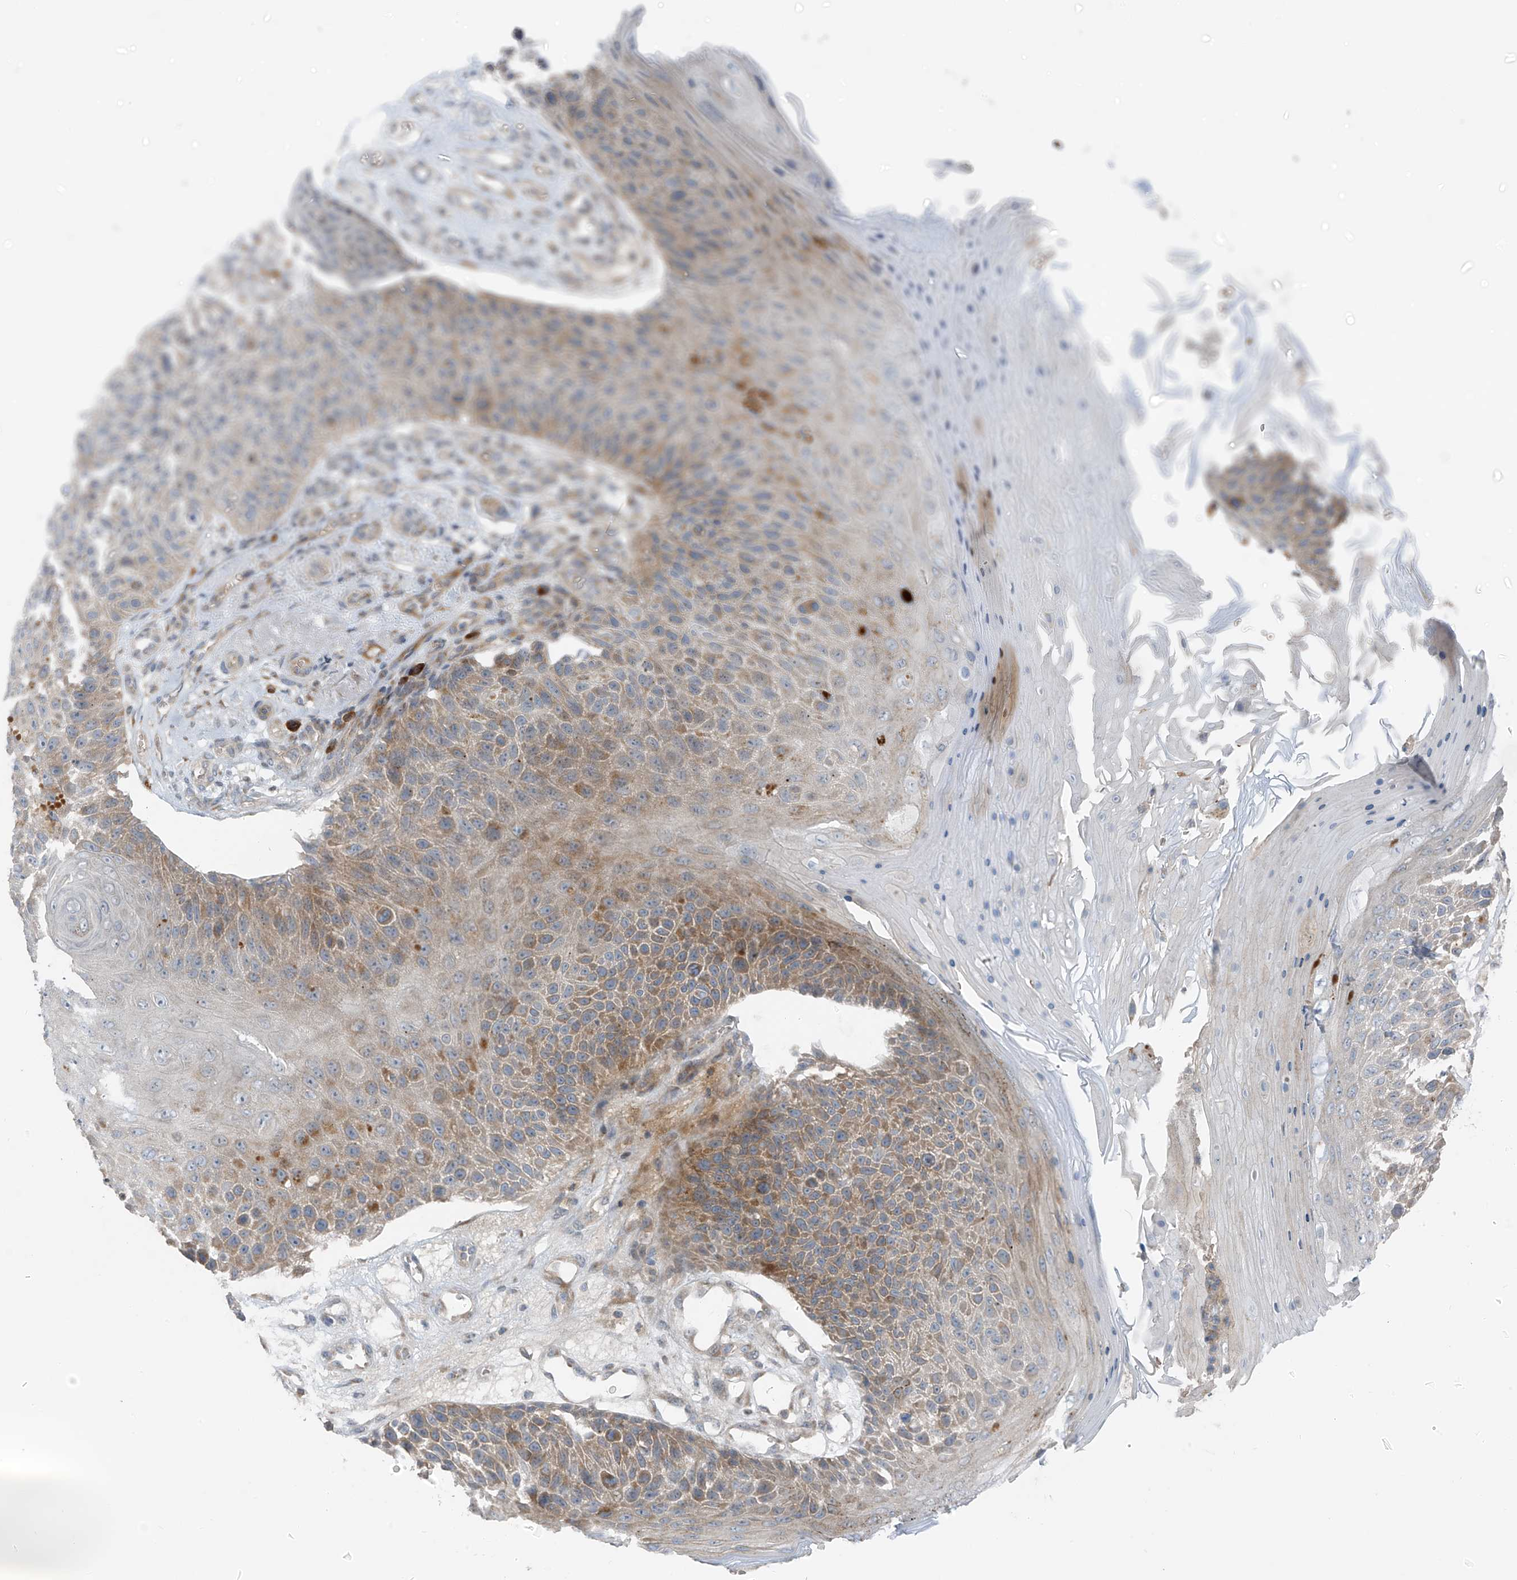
{"staining": {"intensity": "moderate", "quantity": ">75%", "location": "cytoplasmic/membranous"}, "tissue": "skin cancer", "cell_type": "Tumor cells", "image_type": "cancer", "snomed": [{"axis": "morphology", "description": "Squamous cell carcinoma, NOS"}, {"axis": "topography", "description": "Skin"}], "caption": "Tumor cells reveal medium levels of moderate cytoplasmic/membranous staining in approximately >75% of cells in squamous cell carcinoma (skin).", "gene": "SLC12A6", "patient": {"sex": "female", "age": 88}}